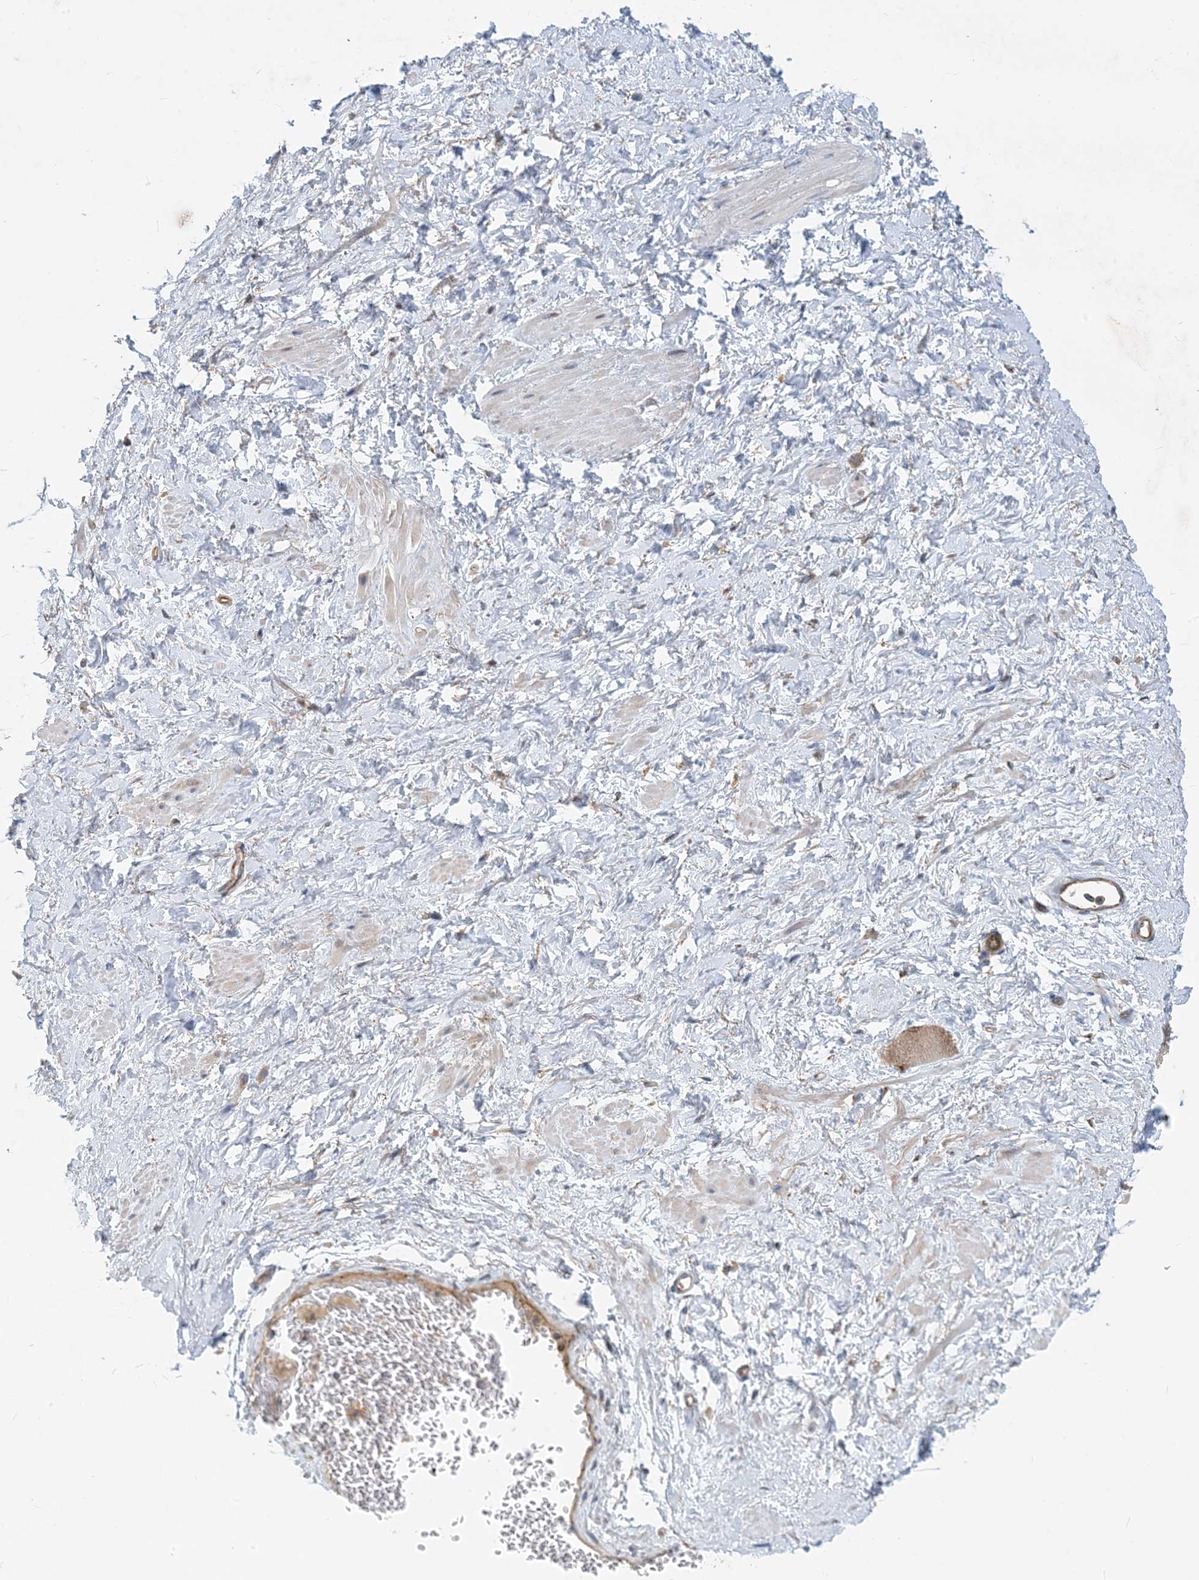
{"staining": {"intensity": "negative", "quantity": "none", "location": "none"}, "tissue": "adipose tissue", "cell_type": "Adipocytes", "image_type": "normal", "snomed": [{"axis": "morphology", "description": "Normal tissue, NOS"}, {"axis": "morphology", "description": "Adenocarcinoma, Low grade"}, {"axis": "topography", "description": "Prostate"}, {"axis": "topography", "description": "Peripheral nerve tissue"}], "caption": "Image shows no protein positivity in adipocytes of benign adipose tissue.", "gene": "SIDT1", "patient": {"sex": "male", "age": 63}}